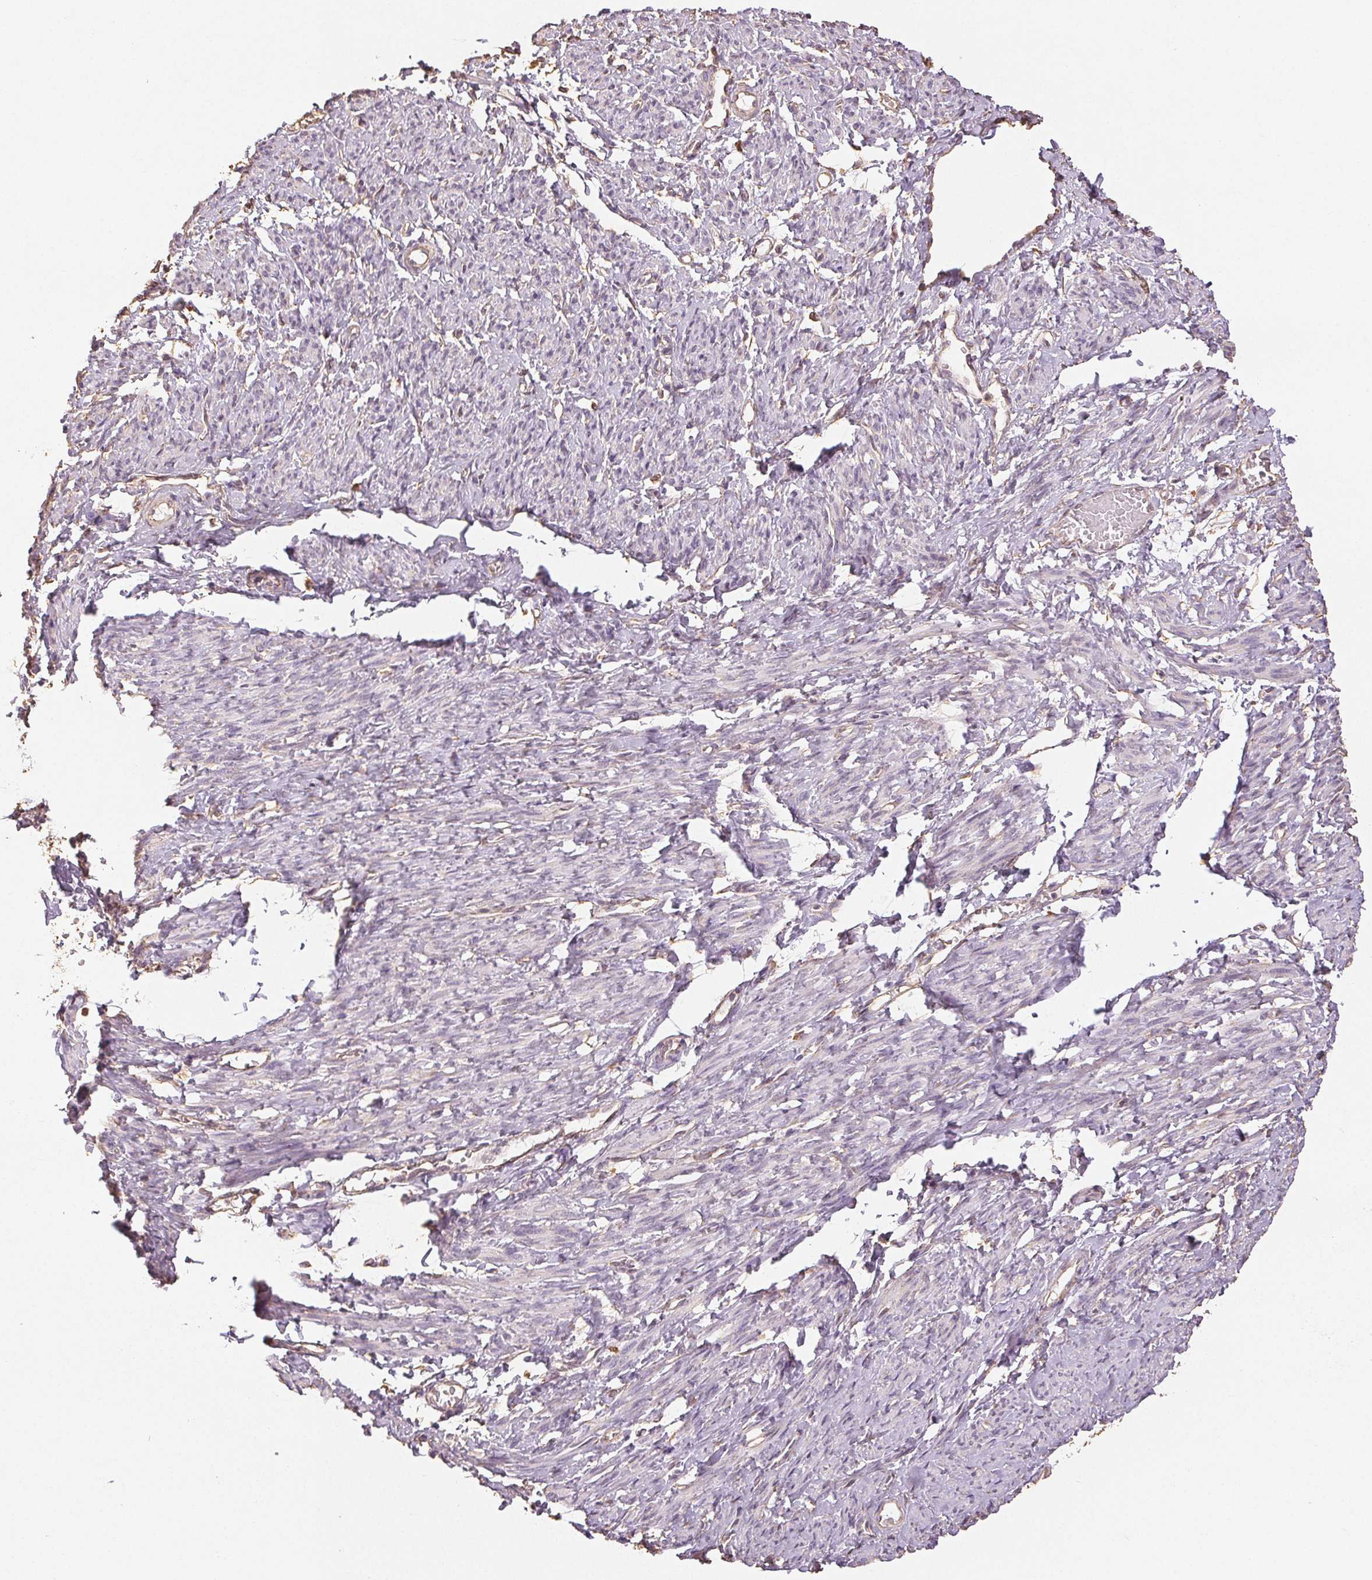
{"staining": {"intensity": "negative", "quantity": "none", "location": "none"}, "tissue": "smooth muscle", "cell_type": "Smooth muscle cells", "image_type": "normal", "snomed": [{"axis": "morphology", "description": "Normal tissue, NOS"}, {"axis": "topography", "description": "Smooth muscle"}], "caption": "This is an immunohistochemistry photomicrograph of normal human smooth muscle. There is no positivity in smooth muscle cells.", "gene": "COL7A1", "patient": {"sex": "female", "age": 65}}